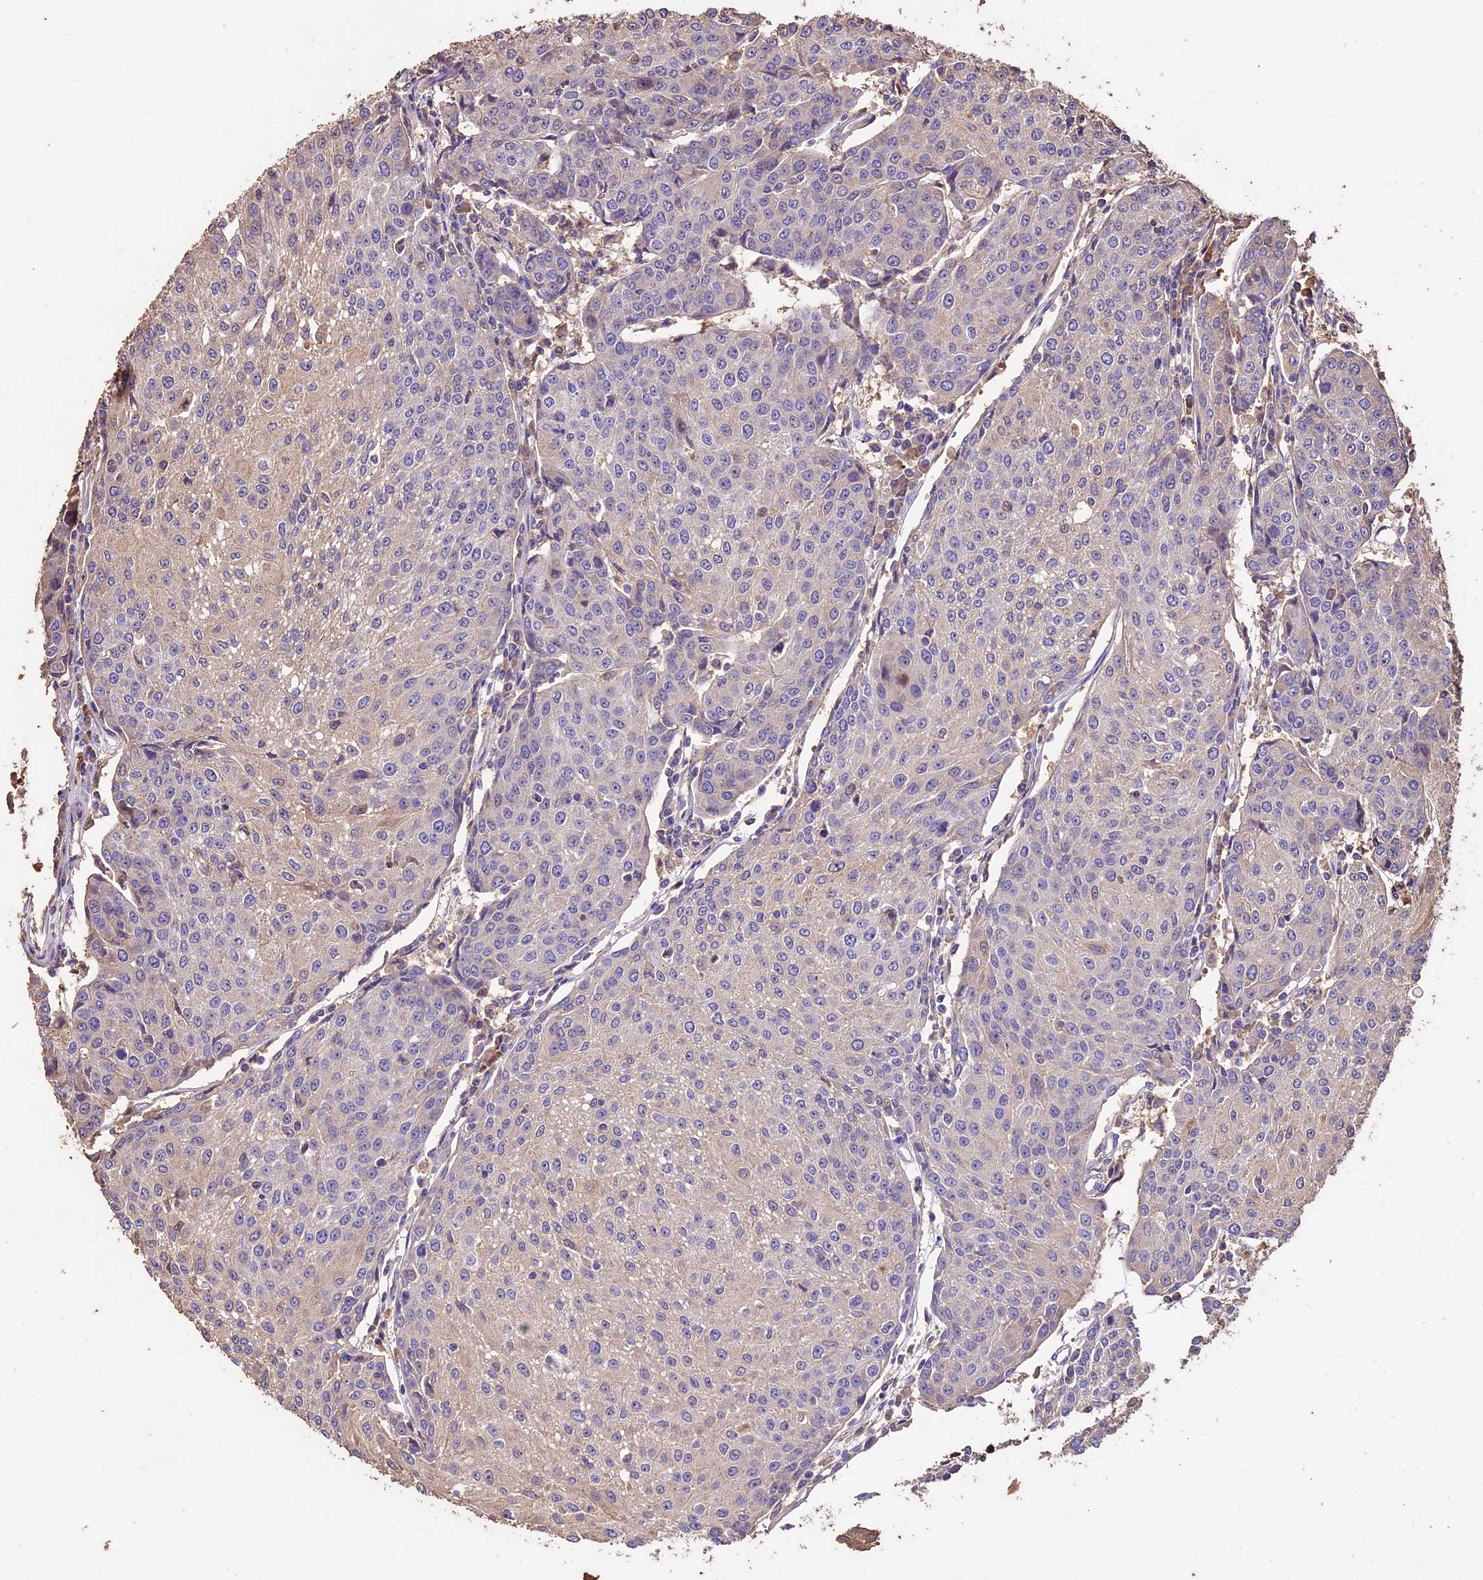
{"staining": {"intensity": "weak", "quantity": "<25%", "location": "cytoplasmic/membranous"}, "tissue": "urothelial cancer", "cell_type": "Tumor cells", "image_type": "cancer", "snomed": [{"axis": "morphology", "description": "Urothelial carcinoma, High grade"}, {"axis": "topography", "description": "Urinary bladder"}], "caption": "Immunohistochemical staining of human urothelial carcinoma (high-grade) displays no significant staining in tumor cells.", "gene": "CRLF1", "patient": {"sex": "female", "age": 85}}